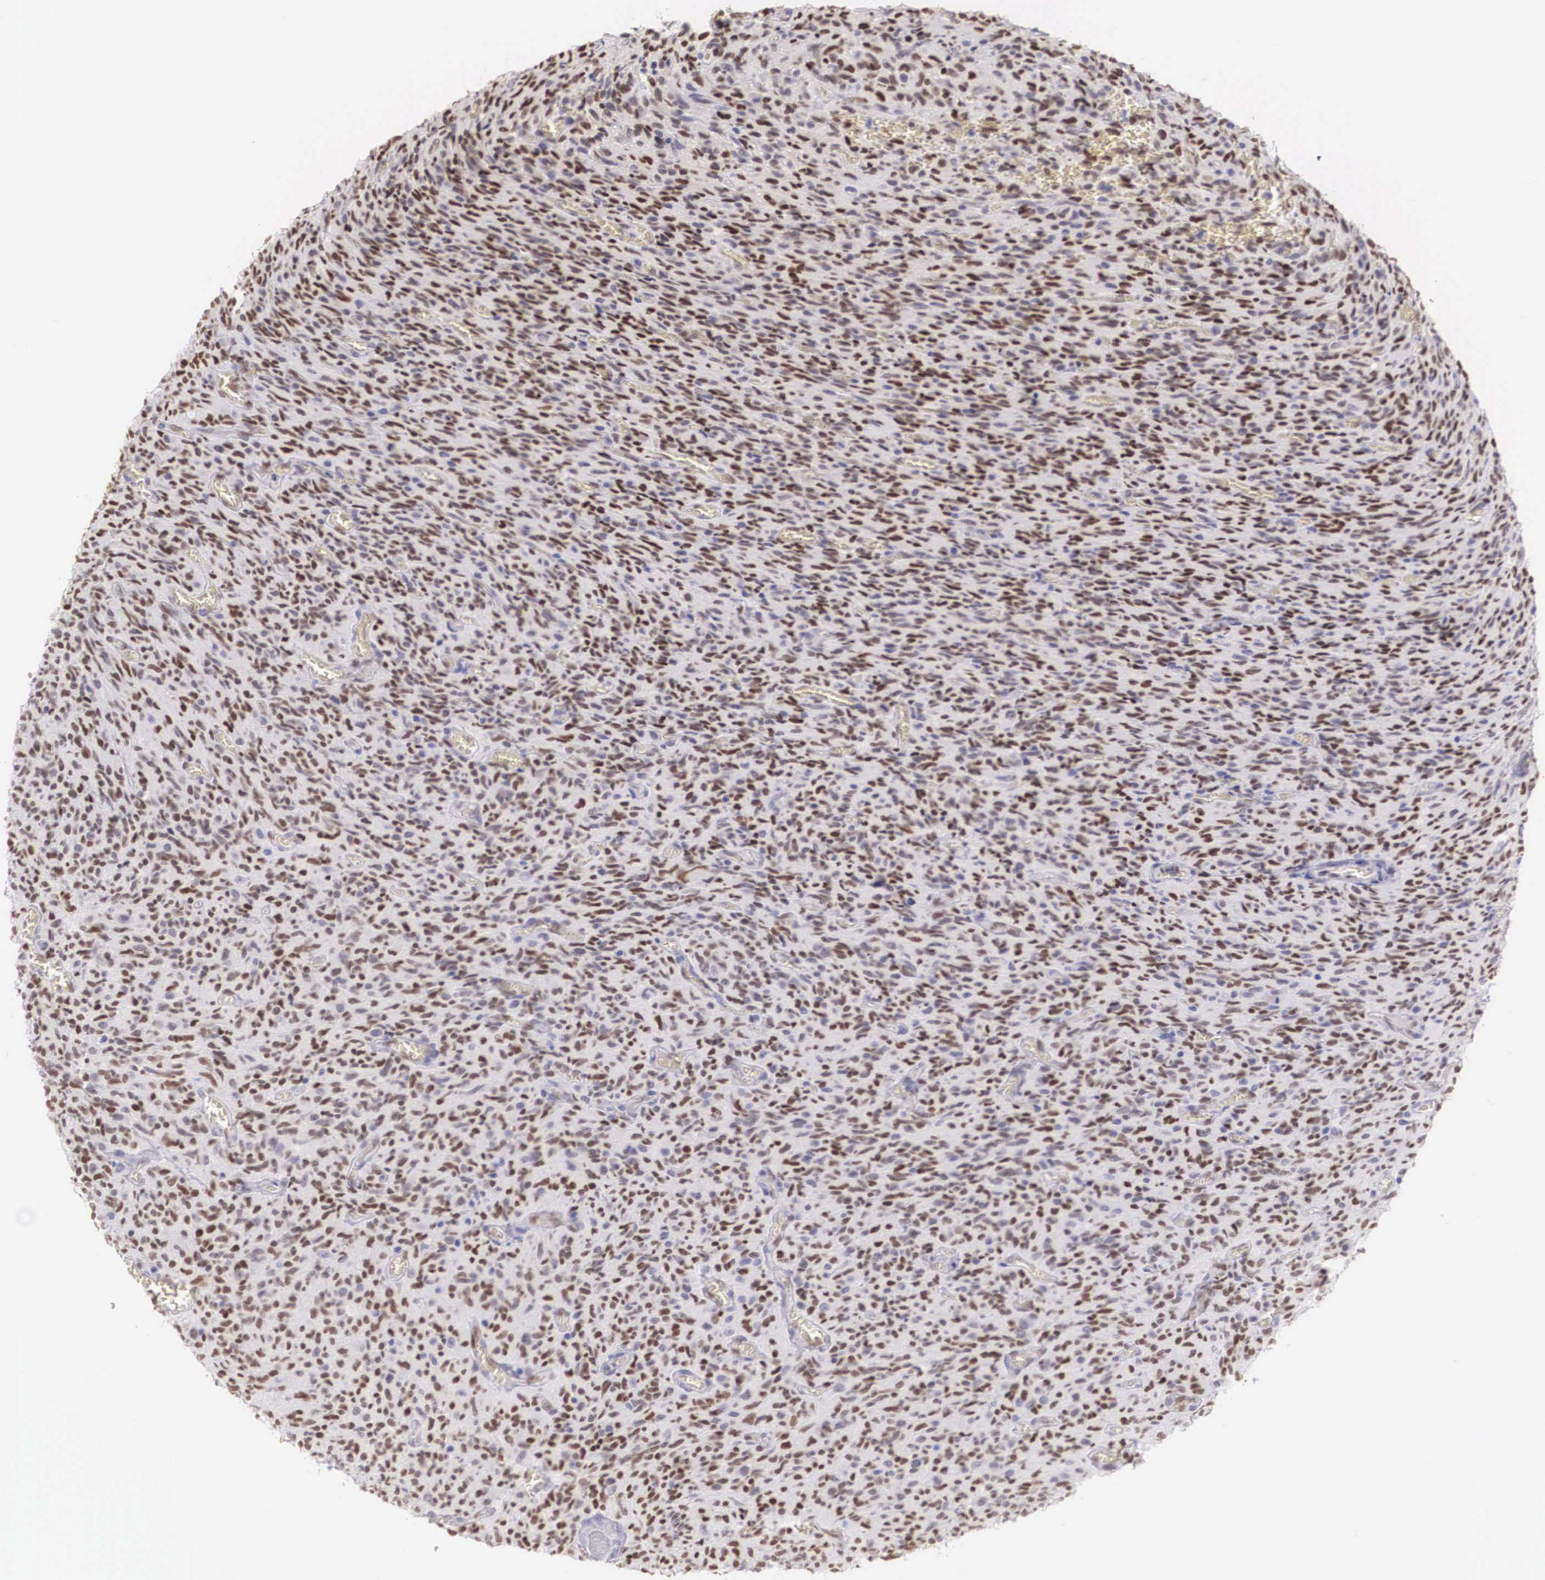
{"staining": {"intensity": "weak", "quantity": "25%-75%", "location": "nuclear"}, "tissue": "glioma", "cell_type": "Tumor cells", "image_type": "cancer", "snomed": [{"axis": "morphology", "description": "Glioma, malignant, High grade"}, {"axis": "topography", "description": "Brain"}], "caption": "DAB immunohistochemical staining of malignant high-grade glioma shows weak nuclear protein positivity in about 25%-75% of tumor cells.", "gene": "HMGN5", "patient": {"sex": "male", "age": 56}}